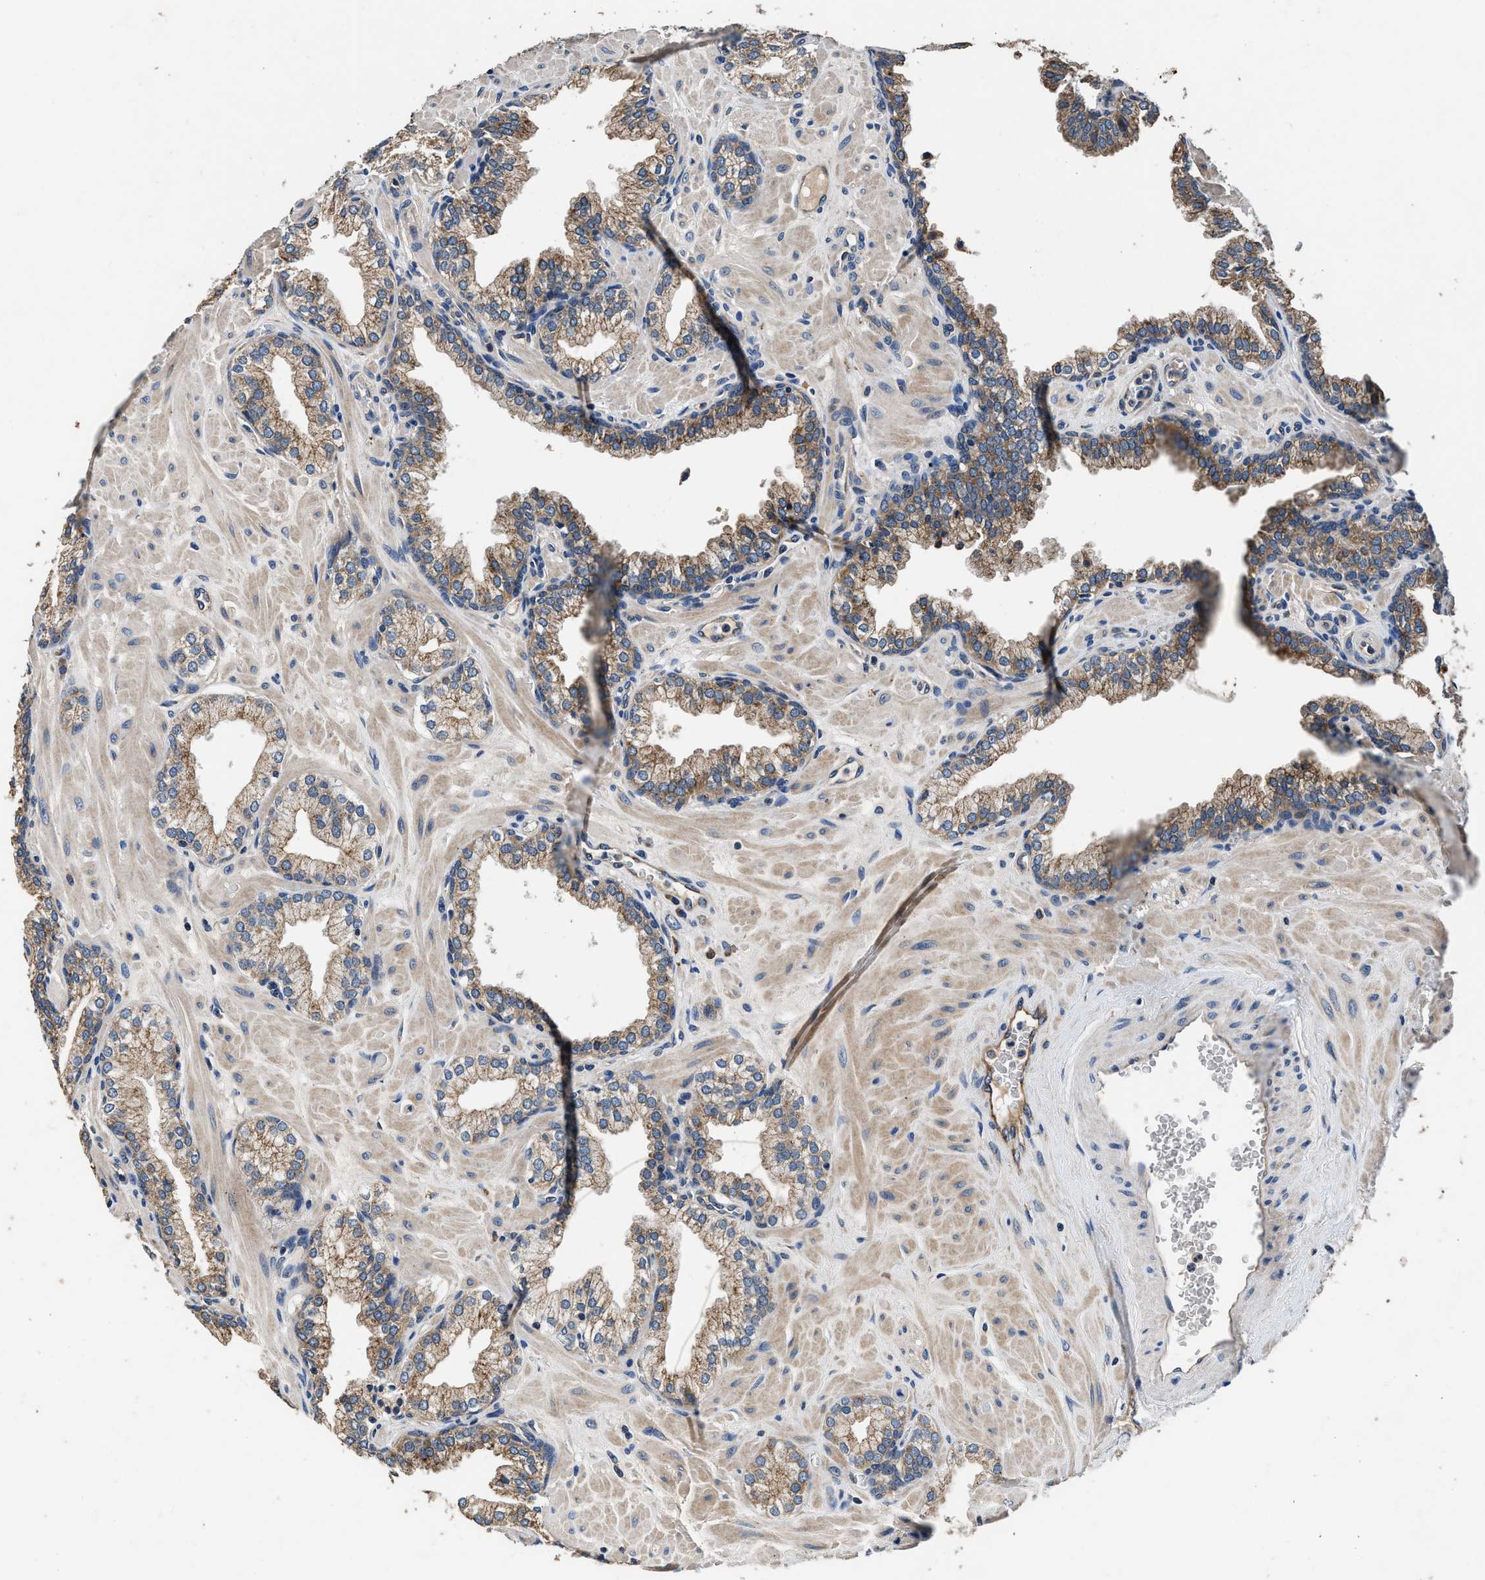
{"staining": {"intensity": "moderate", "quantity": ">75%", "location": "cytoplasmic/membranous"}, "tissue": "prostate", "cell_type": "Glandular cells", "image_type": "normal", "snomed": [{"axis": "morphology", "description": "Normal tissue, NOS"}, {"axis": "morphology", "description": "Urothelial carcinoma, Low grade"}, {"axis": "topography", "description": "Urinary bladder"}, {"axis": "topography", "description": "Prostate"}], "caption": "A brown stain shows moderate cytoplasmic/membranous expression of a protein in glandular cells of unremarkable human prostate. Using DAB (brown) and hematoxylin (blue) stains, captured at high magnification using brightfield microscopy.", "gene": "DHRS7B", "patient": {"sex": "male", "age": 60}}